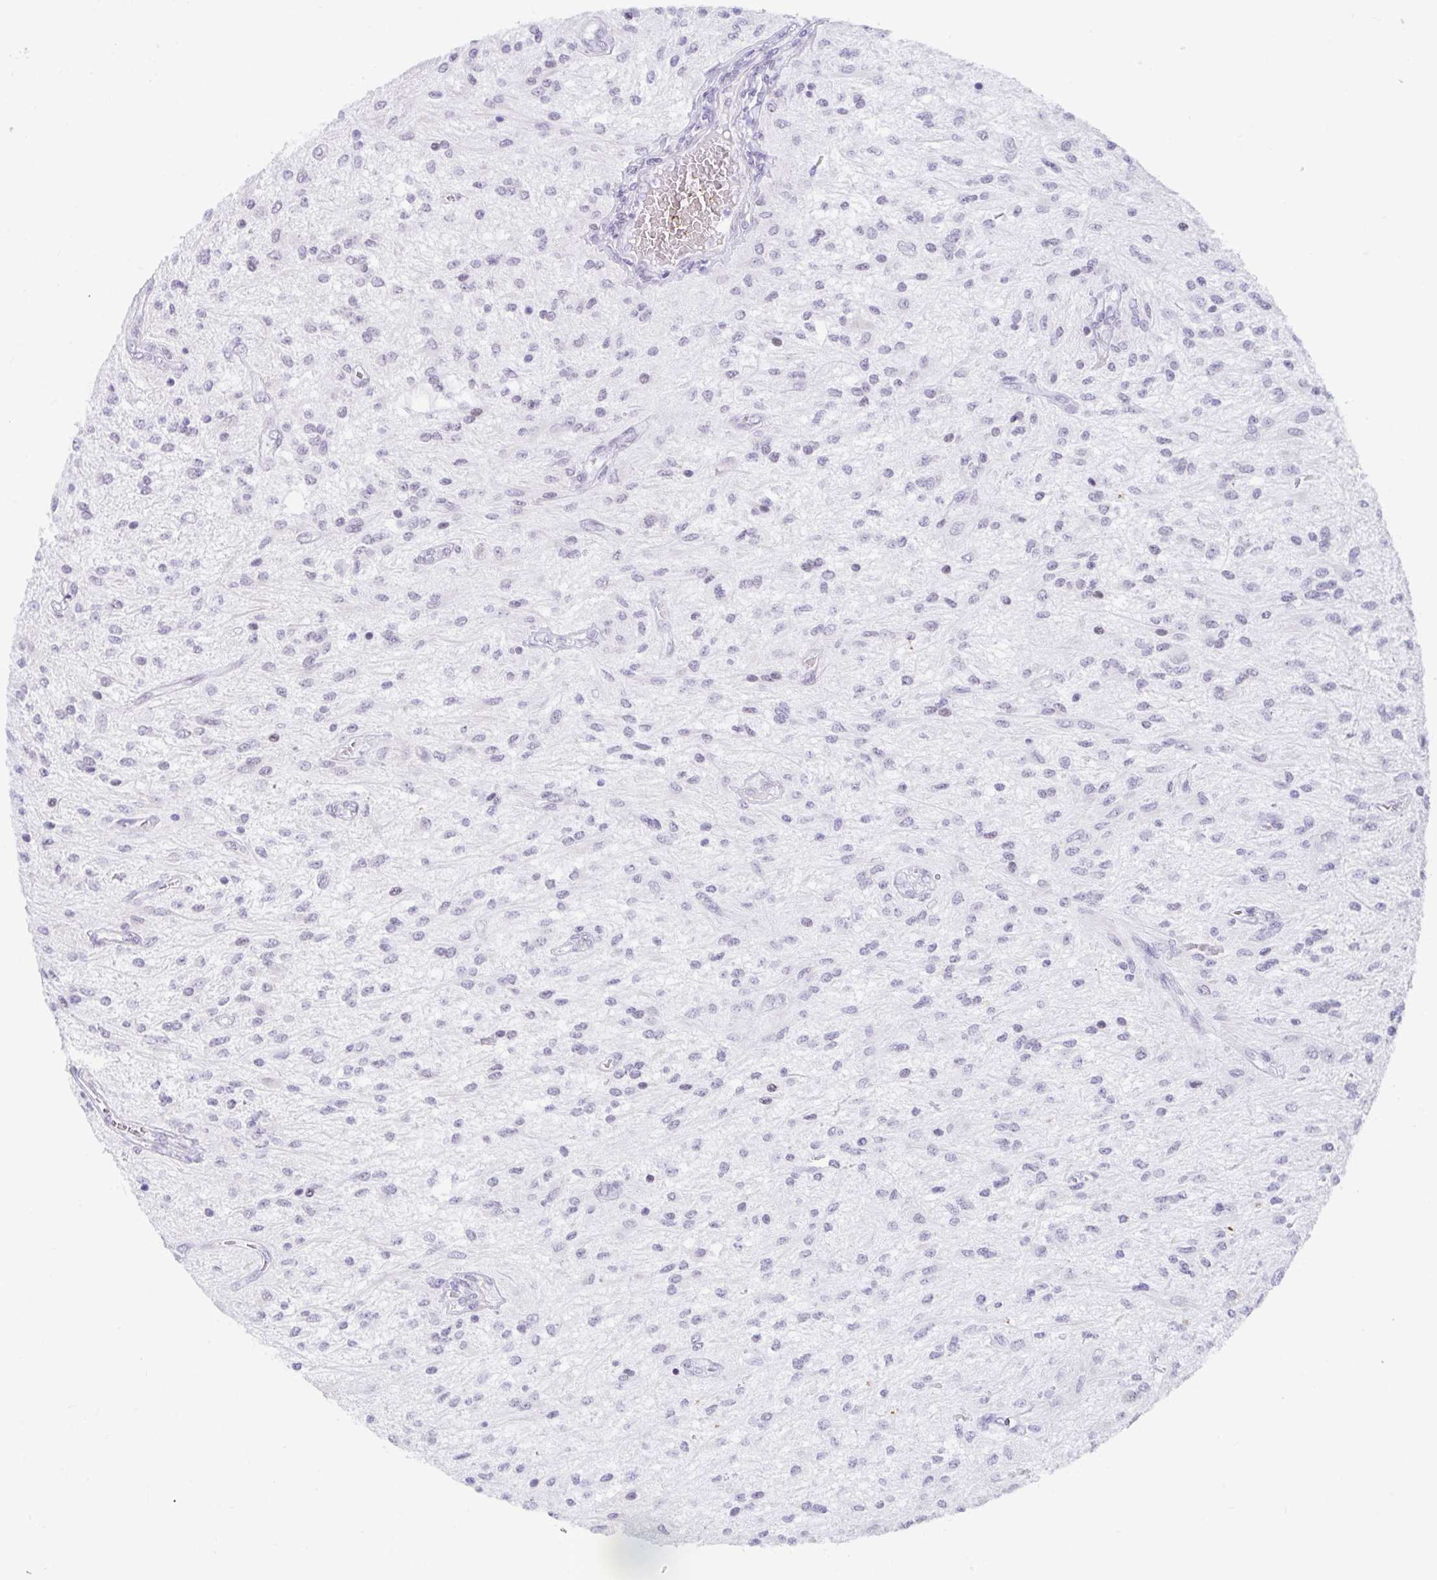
{"staining": {"intensity": "negative", "quantity": "none", "location": "none"}, "tissue": "glioma", "cell_type": "Tumor cells", "image_type": "cancer", "snomed": [{"axis": "morphology", "description": "Glioma, malignant, Low grade"}, {"axis": "topography", "description": "Cerebellum"}], "caption": "This photomicrograph is of malignant glioma (low-grade) stained with immunohistochemistry (IHC) to label a protein in brown with the nuclei are counter-stained blue. There is no positivity in tumor cells.", "gene": "WDR72", "patient": {"sex": "female", "age": 14}}